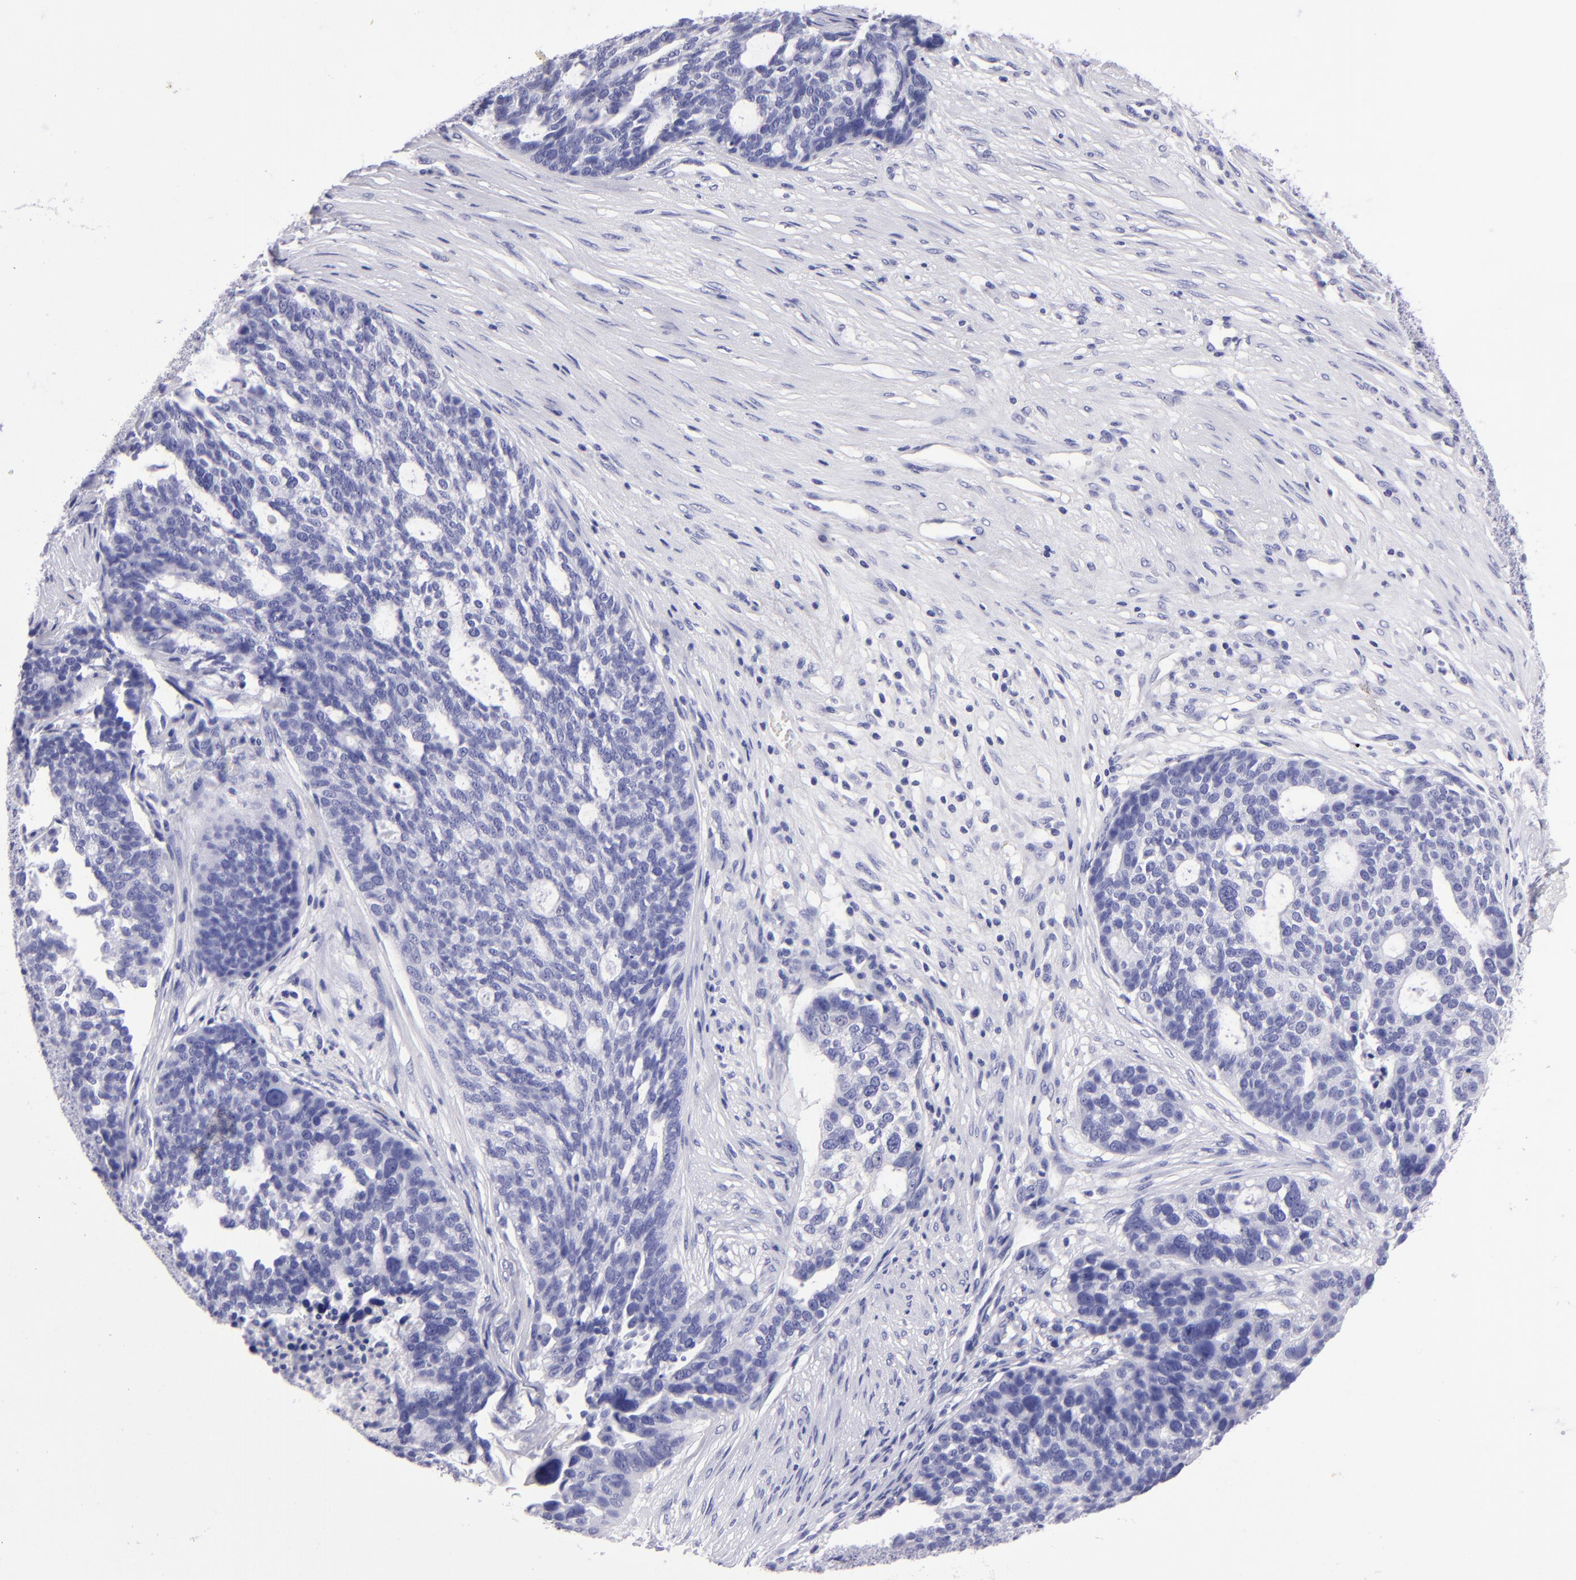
{"staining": {"intensity": "negative", "quantity": "none", "location": "none"}, "tissue": "ovarian cancer", "cell_type": "Tumor cells", "image_type": "cancer", "snomed": [{"axis": "morphology", "description": "Cystadenocarcinoma, serous, NOS"}, {"axis": "topography", "description": "Ovary"}], "caption": "The immunohistochemistry (IHC) micrograph has no significant expression in tumor cells of ovarian serous cystadenocarcinoma tissue.", "gene": "TYRP1", "patient": {"sex": "female", "age": 59}}